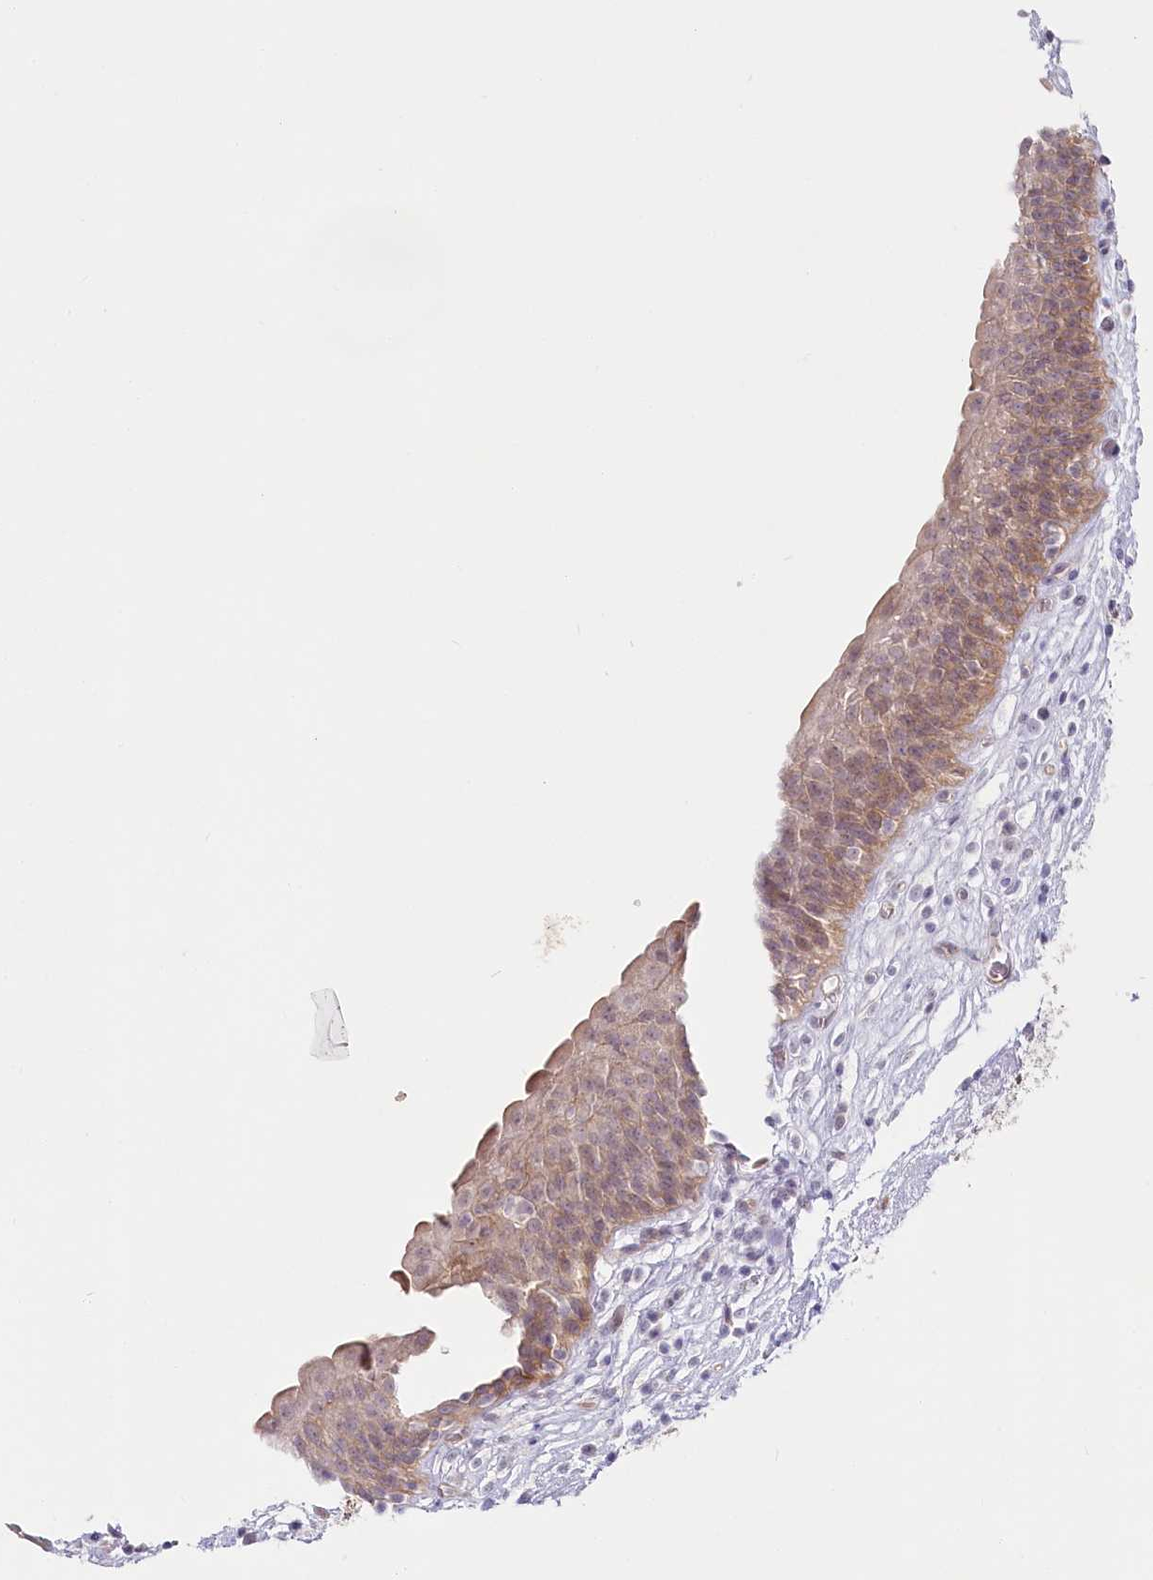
{"staining": {"intensity": "moderate", "quantity": ">75%", "location": "cytoplasmic/membranous"}, "tissue": "urinary bladder", "cell_type": "Urothelial cells", "image_type": "normal", "snomed": [{"axis": "morphology", "description": "Normal tissue, NOS"}, {"axis": "topography", "description": "Urinary bladder"}], "caption": "DAB (3,3'-diaminobenzidine) immunohistochemical staining of unremarkable human urinary bladder demonstrates moderate cytoplasmic/membranous protein positivity in about >75% of urothelial cells. (Stains: DAB in brown, nuclei in blue, Microscopy: brightfield microscopy at high magnification).", "gene": "ABHD8", "patient": {"sex": "male", "age": 83}}